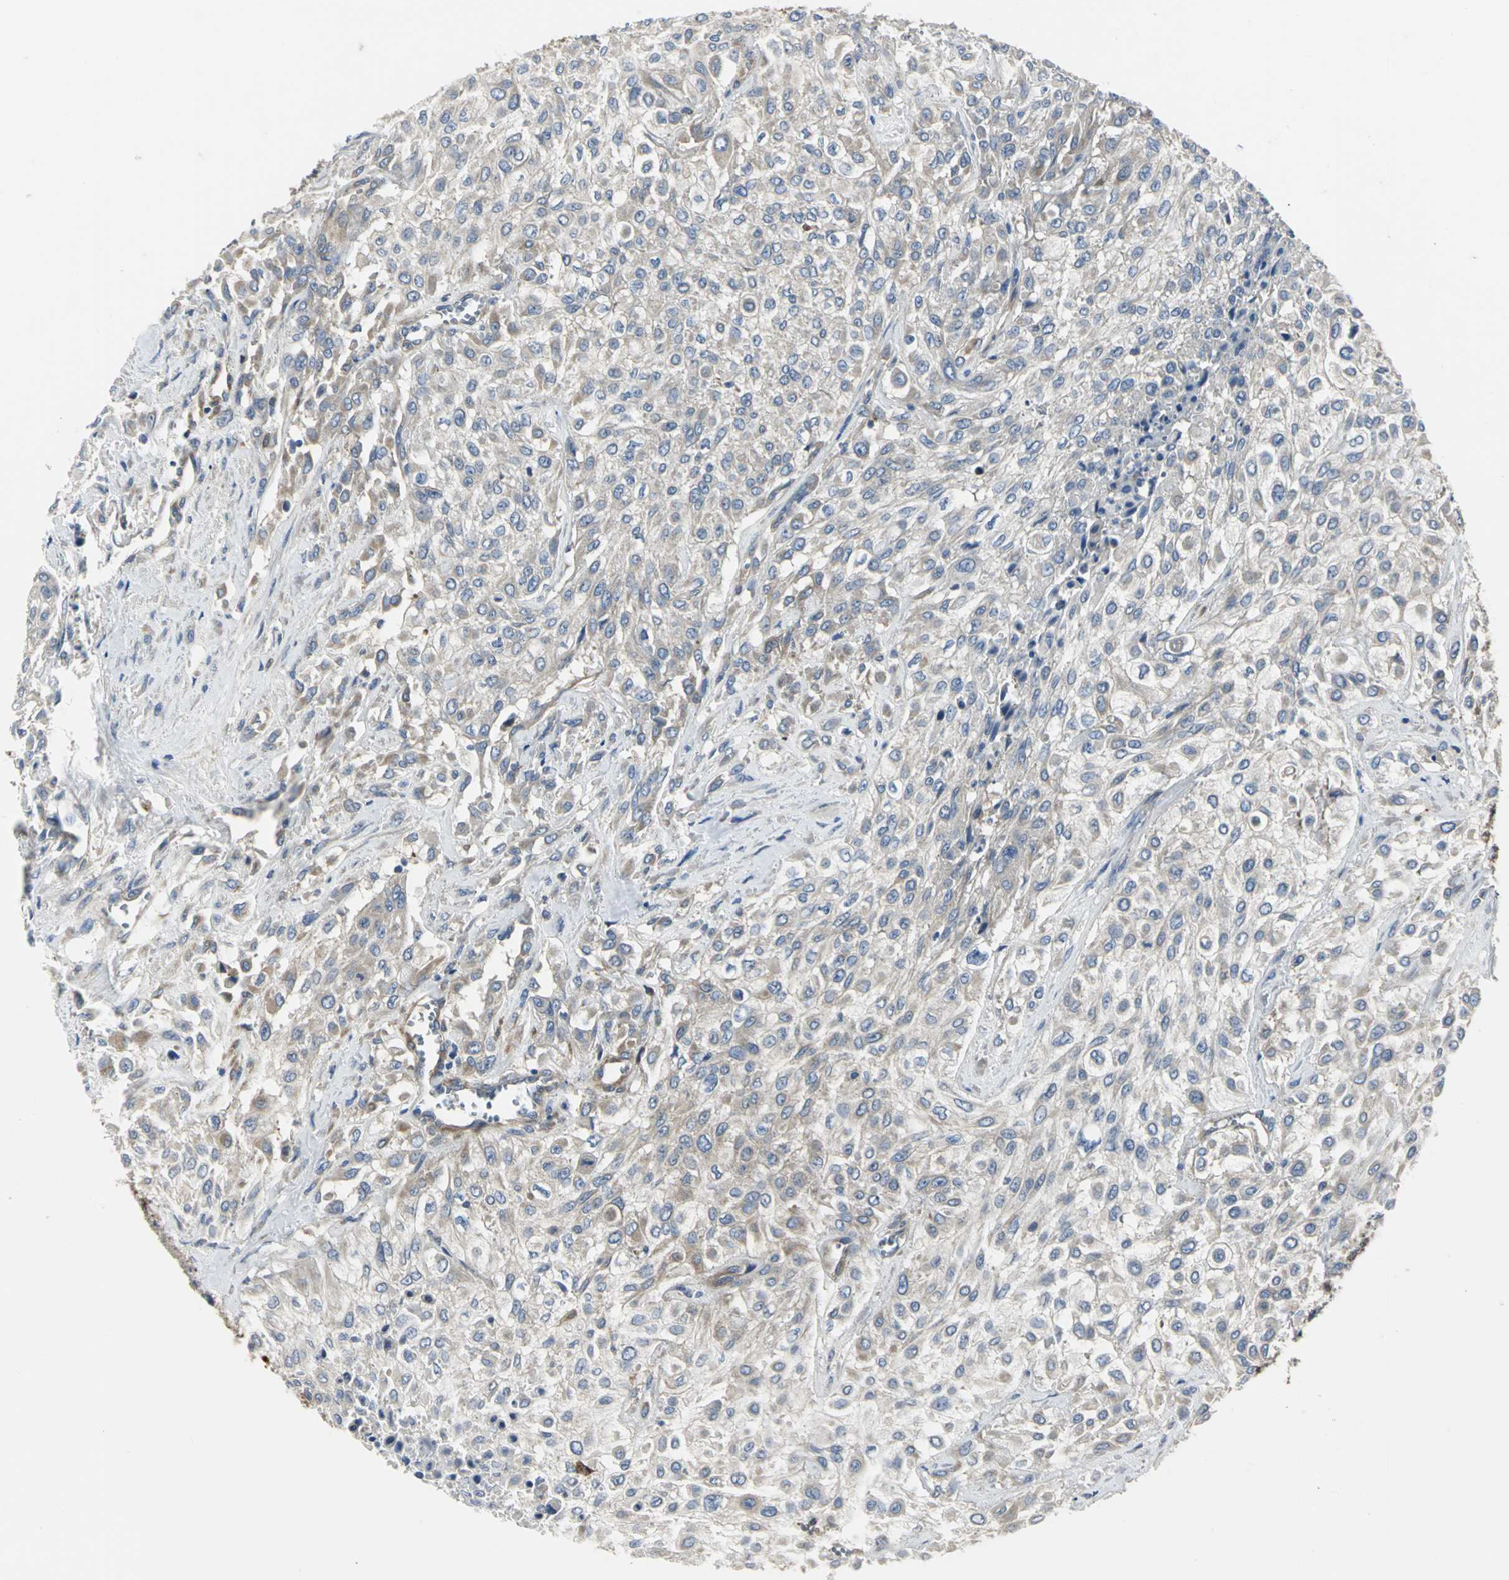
{"staining": {"intensity": "weak", "quantity": ">75%", "location": "cytoplasmic/membranous"}, "tissue": "urothelial cancer", "cell_type": "Tumor cells", "image_type": "cancer", "snomed": [{"axis": "morphology", "description": "Urothelial carcinoma, High grade"}, {"axis": "topography", "description": "Urinary bladder"}], "caption": "A brown stain highlights weak cytoplasmic/membranous expression of a protein in human urothelial carcinoma (high-grade) tumor cells.", "gene": "CHRNB1", "patient": {"sex": "male", "age": 57}}